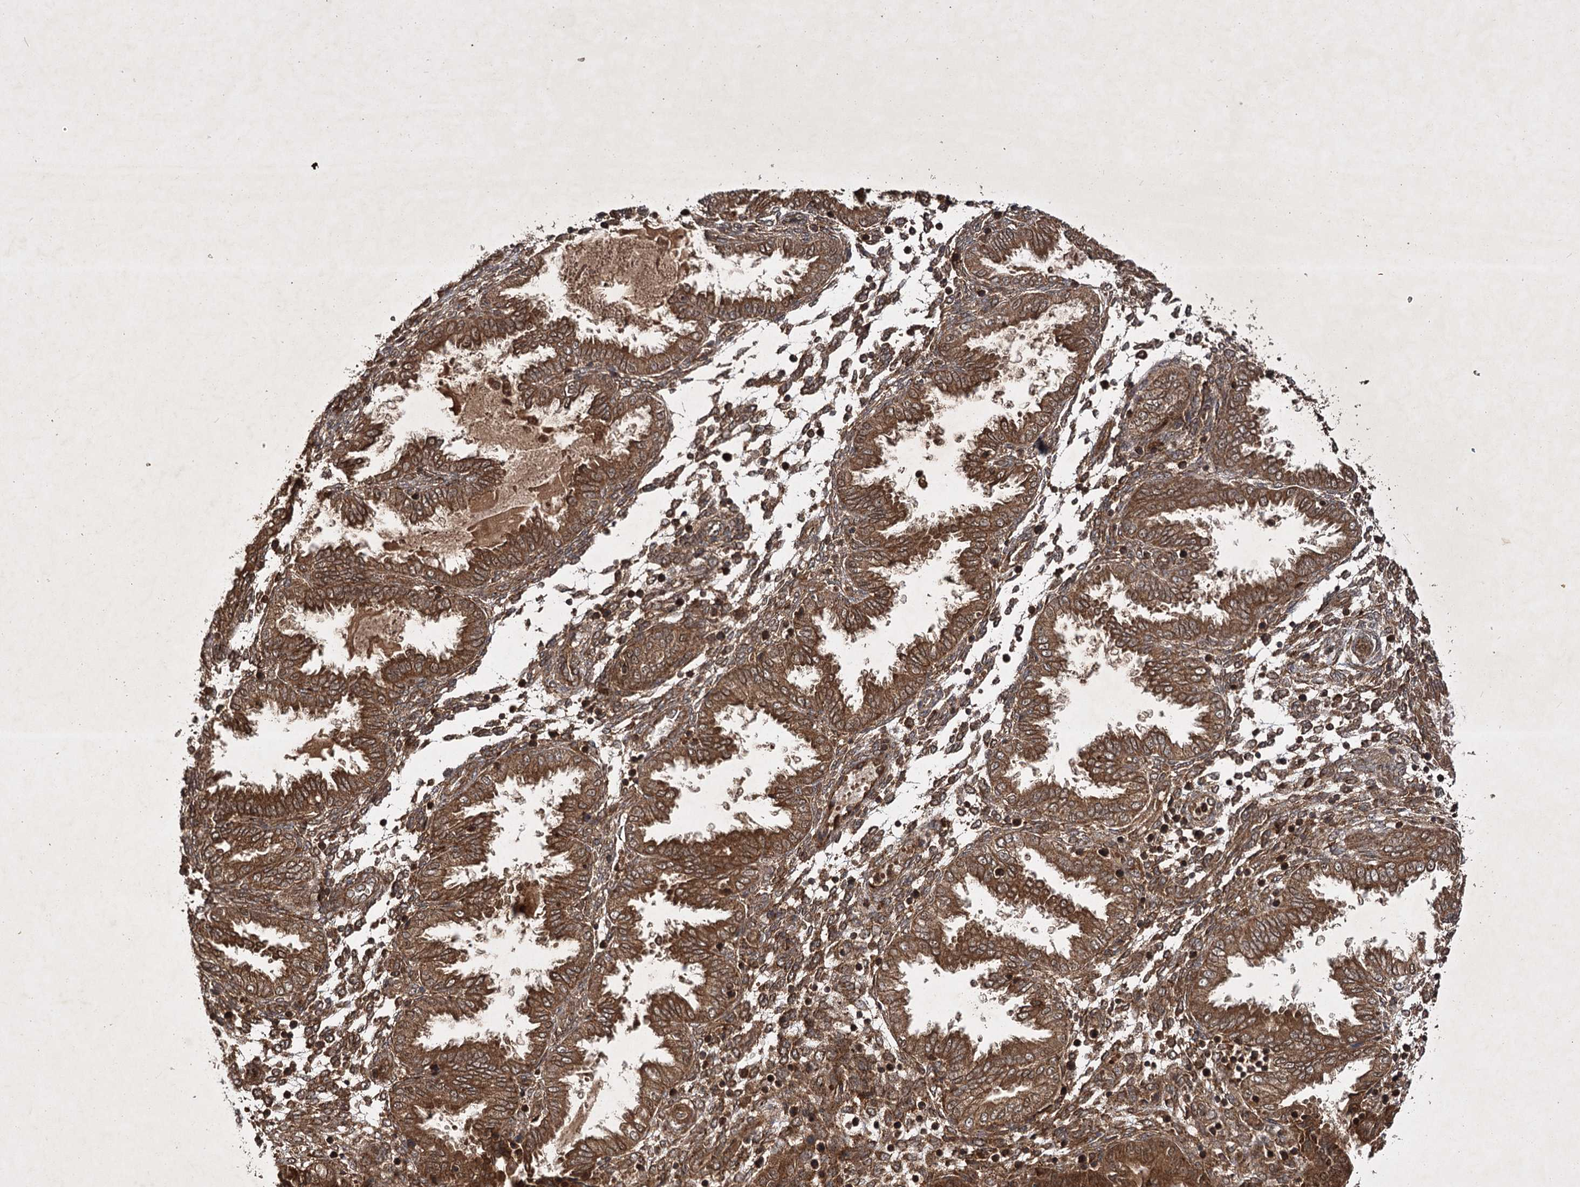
{"staining": {"intensity": "strong", "quantity": ">75%", "location": "cytoplasmic/membranous"}, "tissue": "endometrium", "cell_type": "Cells in endometrial stroma", "image_type": "normal", "snomed": [{"axis": "morphology", "description": "Normal tissue, NOS"}, {"axis": "topography", "description": "Endometrium"}], "caption": "This micrograph demonstrates immunohistochemistry (IHC) staining of unremarkable human endometrium, with high strong cytoplasmic/membranous staining in approximately >75% of cells in endometrial stroma.", "gene": "DNAJC13", "patient": {"sex": "female", "age": 33}}